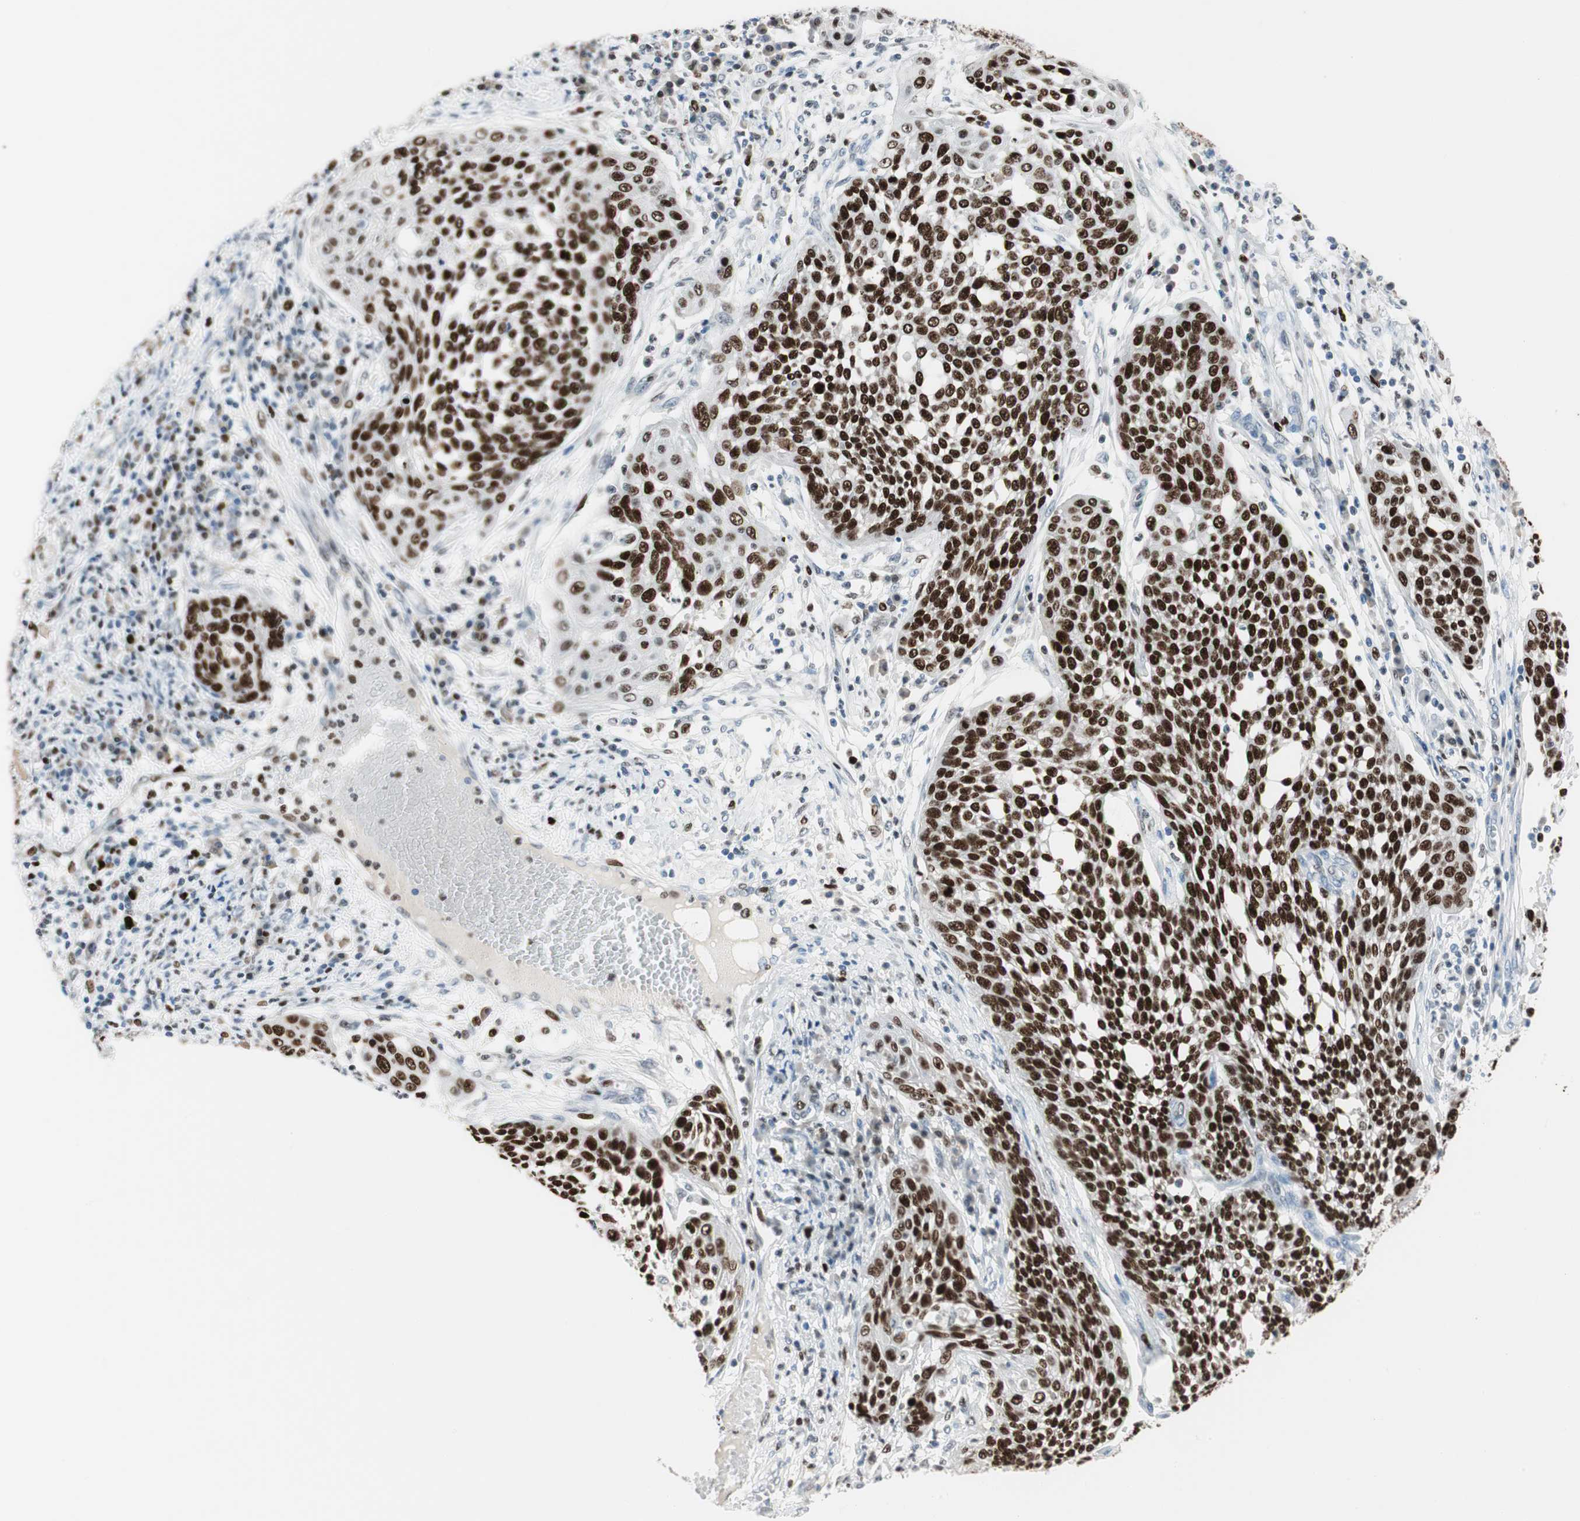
{"staining": {"intensity": "strong", "quantity": ">75%", "location": "nuclear"}, "tissue": "cervical cancer", "cell_type": "Tumor cells", "image_type": "cancer", "snomed": [{"axis": "morphology", "description": "Squamous cell carcinoma, NOS"}, {"axis": "topography", "description": "Cervix"}], "caption": "An immunohistochemistry (IHC) micrograph of tumor tissue is shown. Protein staining in brown highlights strong nuclear positivity in cervical cancer (squamous cell carcinoma) within tumor cells. (DAB (3,3'-diaminobenzidine) IHC with brightfield microscopy, high magnification).", "gene": "EZH2", "patient": {"sex": "female", "age": 34}}